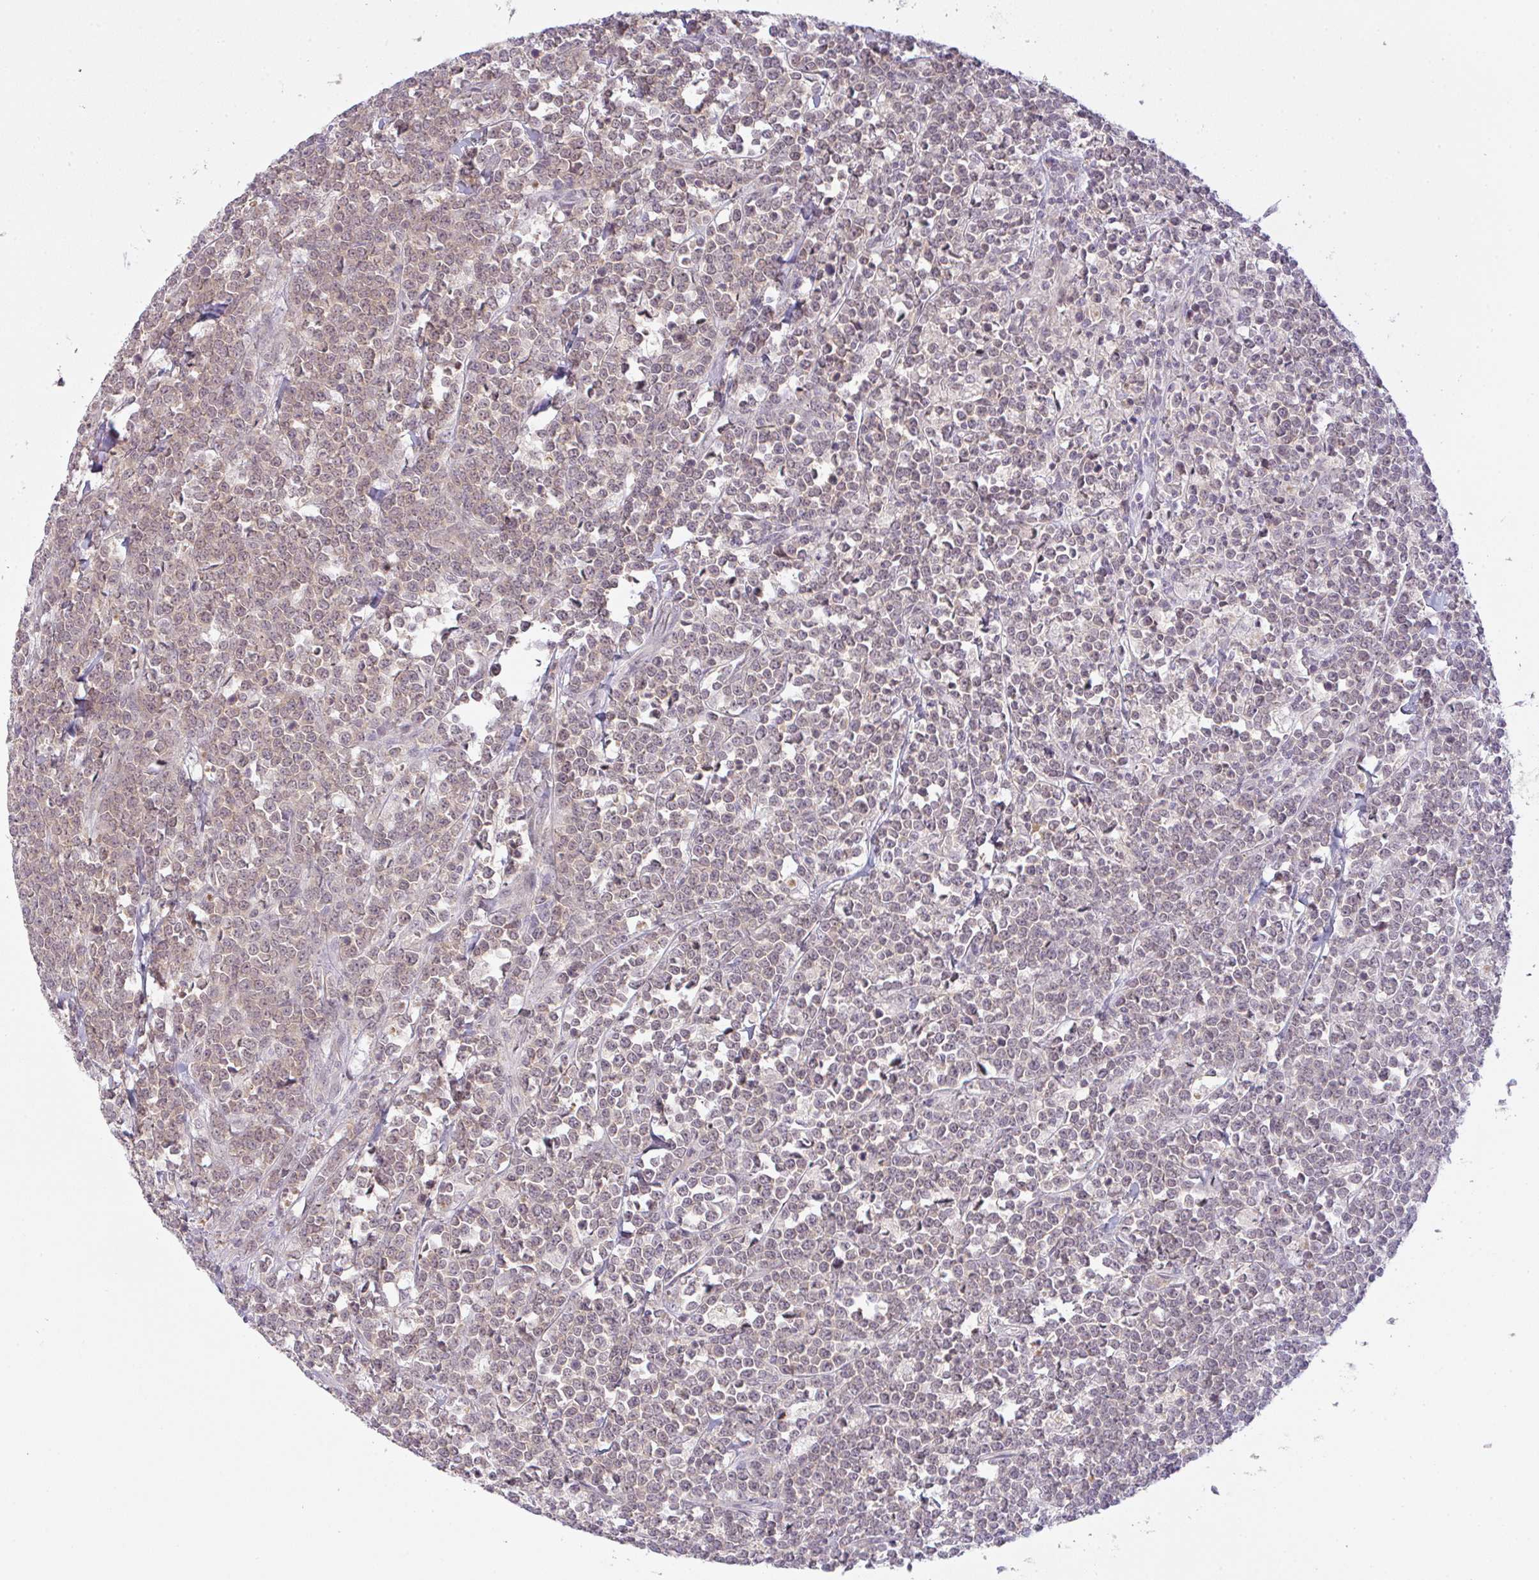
{"staining": {"intensity": "weak", "quantity": ">75%", "location": "nuclear"}, "tissue": "lymphoma", "cell_type": "Tumor cells", "image_type": "cancer", "snomed": [{"axis": "morphology", "description": "Malignant lymphoma, non-Hodgkin's type, High grade"}, {"axis": "topography", "description": "Small intestine"}, {"axis": "topography", "description": "Colon"}], "caption": "The immunohistochemical stain shows weak nuclear staining in tumor cells of lymphoma tissue.", "gene": "CSE1L", "patient": {"sex": "male", "age": 8}}